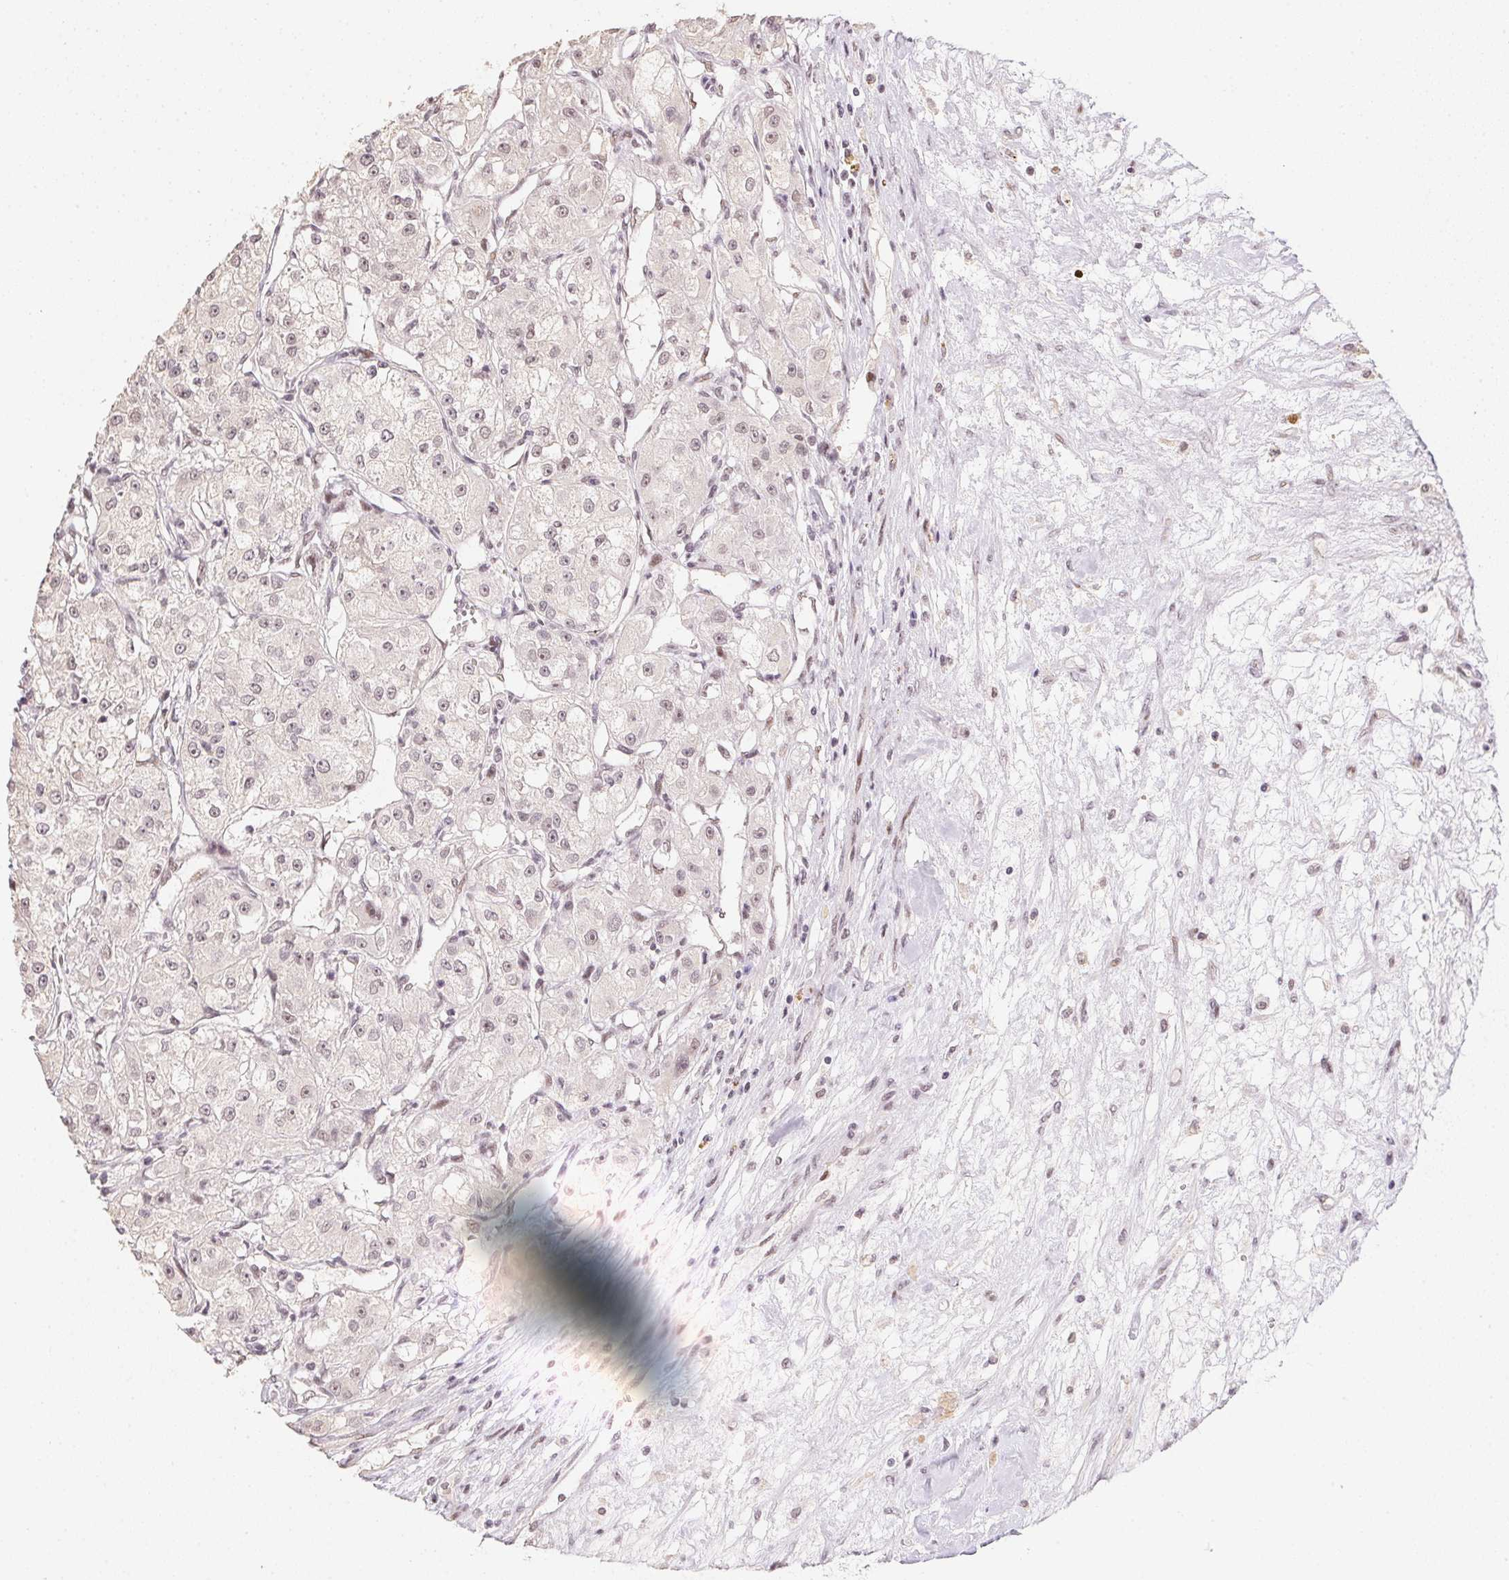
{"staining": {"intensity": "negative", "quantity": "none", "location": "none"}, "tissue": "renal cancer", "cell_type": "Tumor cells", "image_type": "cancer", "snomed": [{"axis": "morphology", "description": "Adenocarcinoma, NOS"}, {"axis": "topography", "description": "Kidney"}], "caption": "A micrograph of human adenocarcinoma (renal) is negative for staining in tumor cells.", "gene": "KDM4D", "patient": {"sex": "female", "age": 63}}